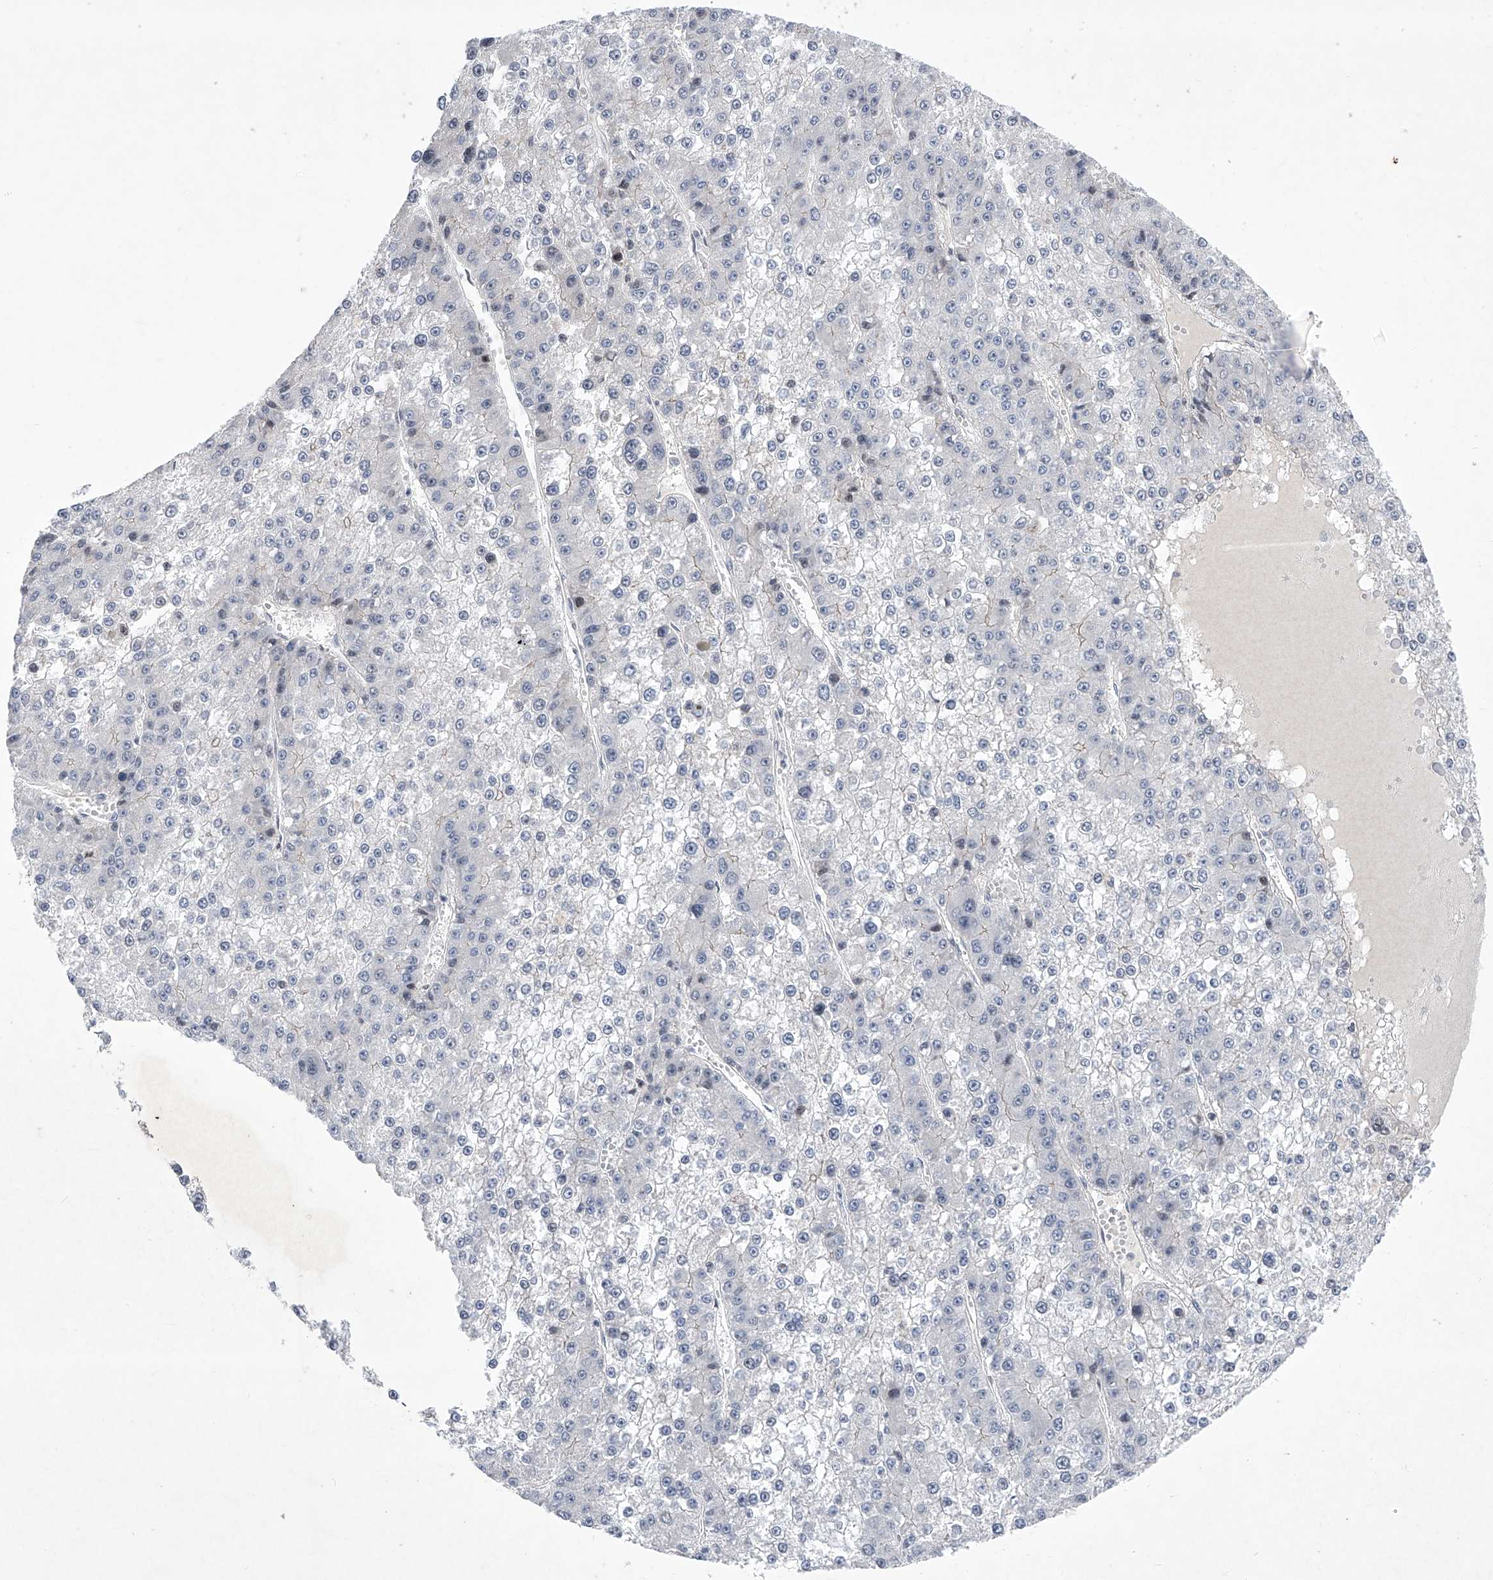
{"staining": {"intensity": "negative", "quantity": "none", "location": "none"}, "tissue": "liver cancer", "cell_type": "Tumor cells", "image_type": "cancer", "snomed": [{"axis": "morphology", "description": "Carcinoma, Hepatocellular, NOS"}, {"axis": "topography", "description": "Liver"}], "caption": "An immunohistochemistry image of liver cancer is shown. There is no staining in tumor cells of liver cancer. The staining is performed using DAB (3,3'-diaminobenzidine) brown chromogen with nuclei counter-stained in using hematoxylin.", "gene": "NUFIP1", "patient": {"sex": "female", "age": 73}}